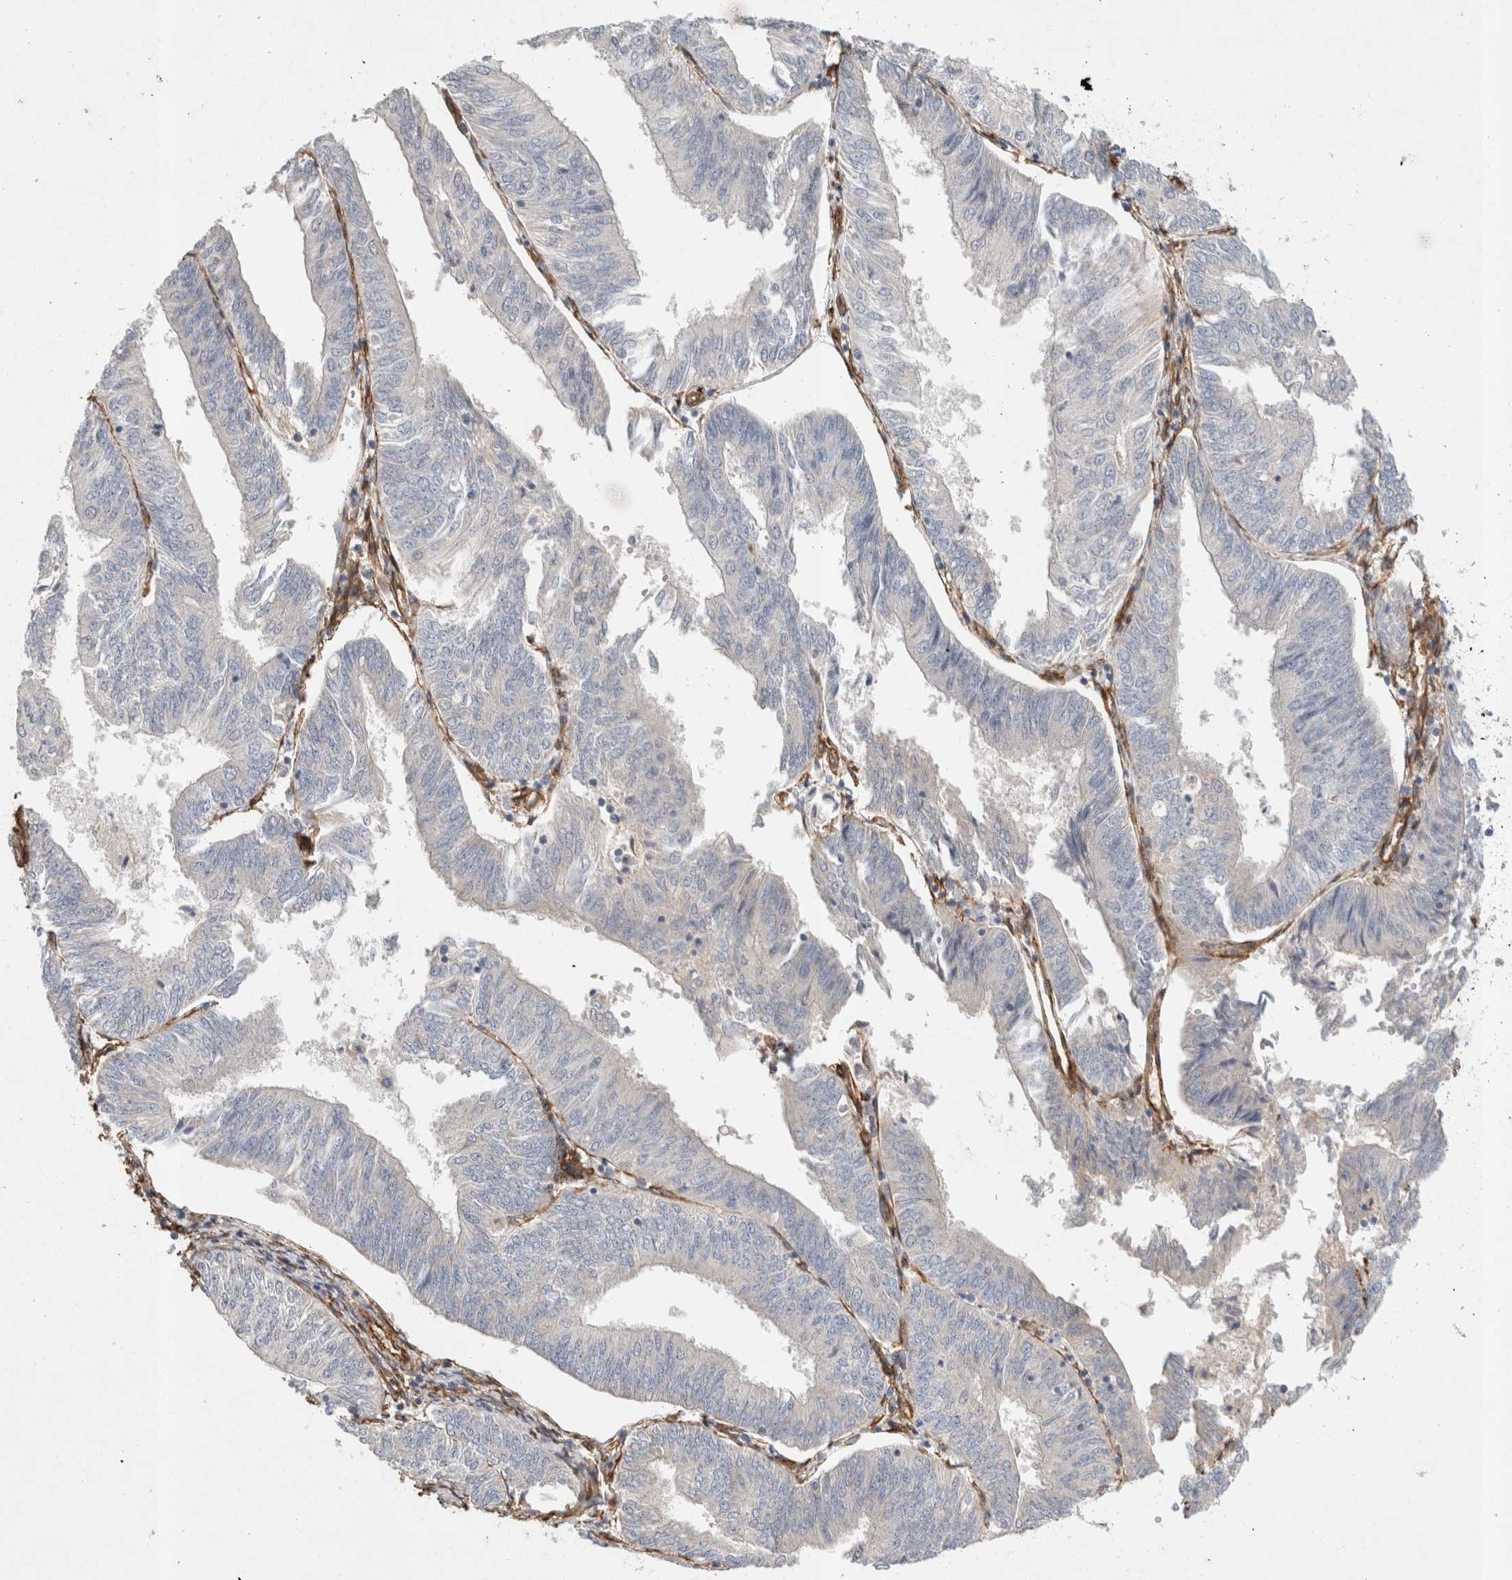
{"staining": {"intensity": "negative", "quantity": "none", "location": "none"}, "tissue": "endometrial cancer", "cell_type": "Tumor cells", "image_type": "cancer", "snomed": [{"axis": "morphology", "description": "Adenocarcinoma, NOS"}, {"axis": "topography", "description": "Endometrium"}], "caption": "Protein analysis of endometrial adenocarcinoma shows no significant positivity in tumor cells. (DAB immunohistochemistry visualized using brightfield microscopy, high magnification).", "gene": "JMJD4", "patient": {"sex": "female", "age": 58}}